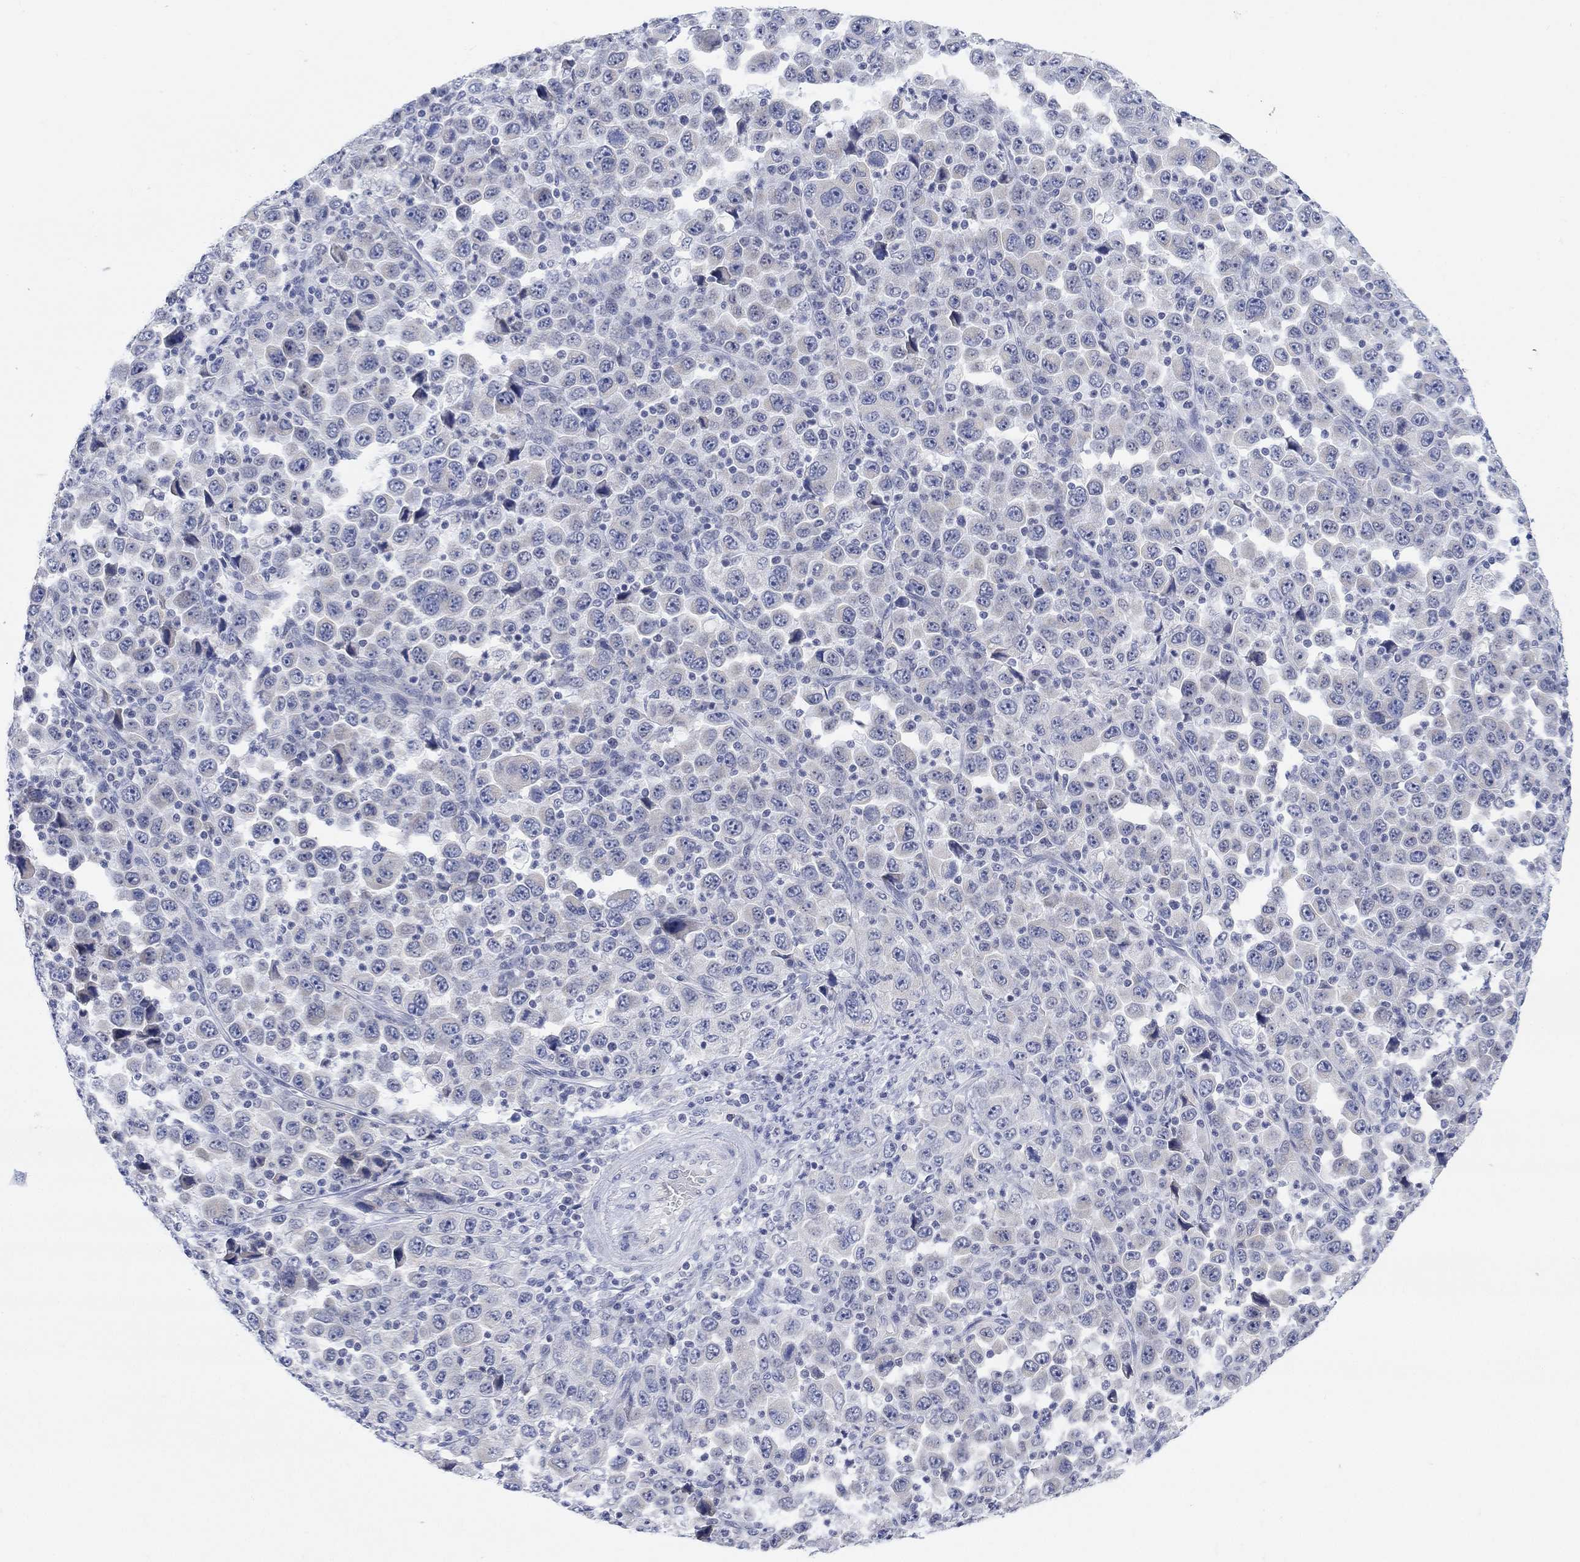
{"staining": {"intensity": "negative", "quantity": "none", "location": "none"}, "tissue": "stomach cancer", "cell_type": "Tumor cells", "image_type": "cancer", "snomed": [{"axis": "morphology", "description": "Normal tissue, NOS"}, {"axis": "morphology", "description": "Adenocarcinoma, NOS"}, {"axis": "topography", "description": "Stomach, upper"}, {"axis": "topography", "description": "Stomach"}], "caption": "A histopathology image of stomach cancer (adenocarcinoma) stained for a protein exhibits no brown staining in tumor cells. The staining is performed using DAB brown chromogen with nuclei counter-stained in using hematoxylin.", "gene": "ATP6V1E2", "patient": {"sex": "male", "age": 59}}